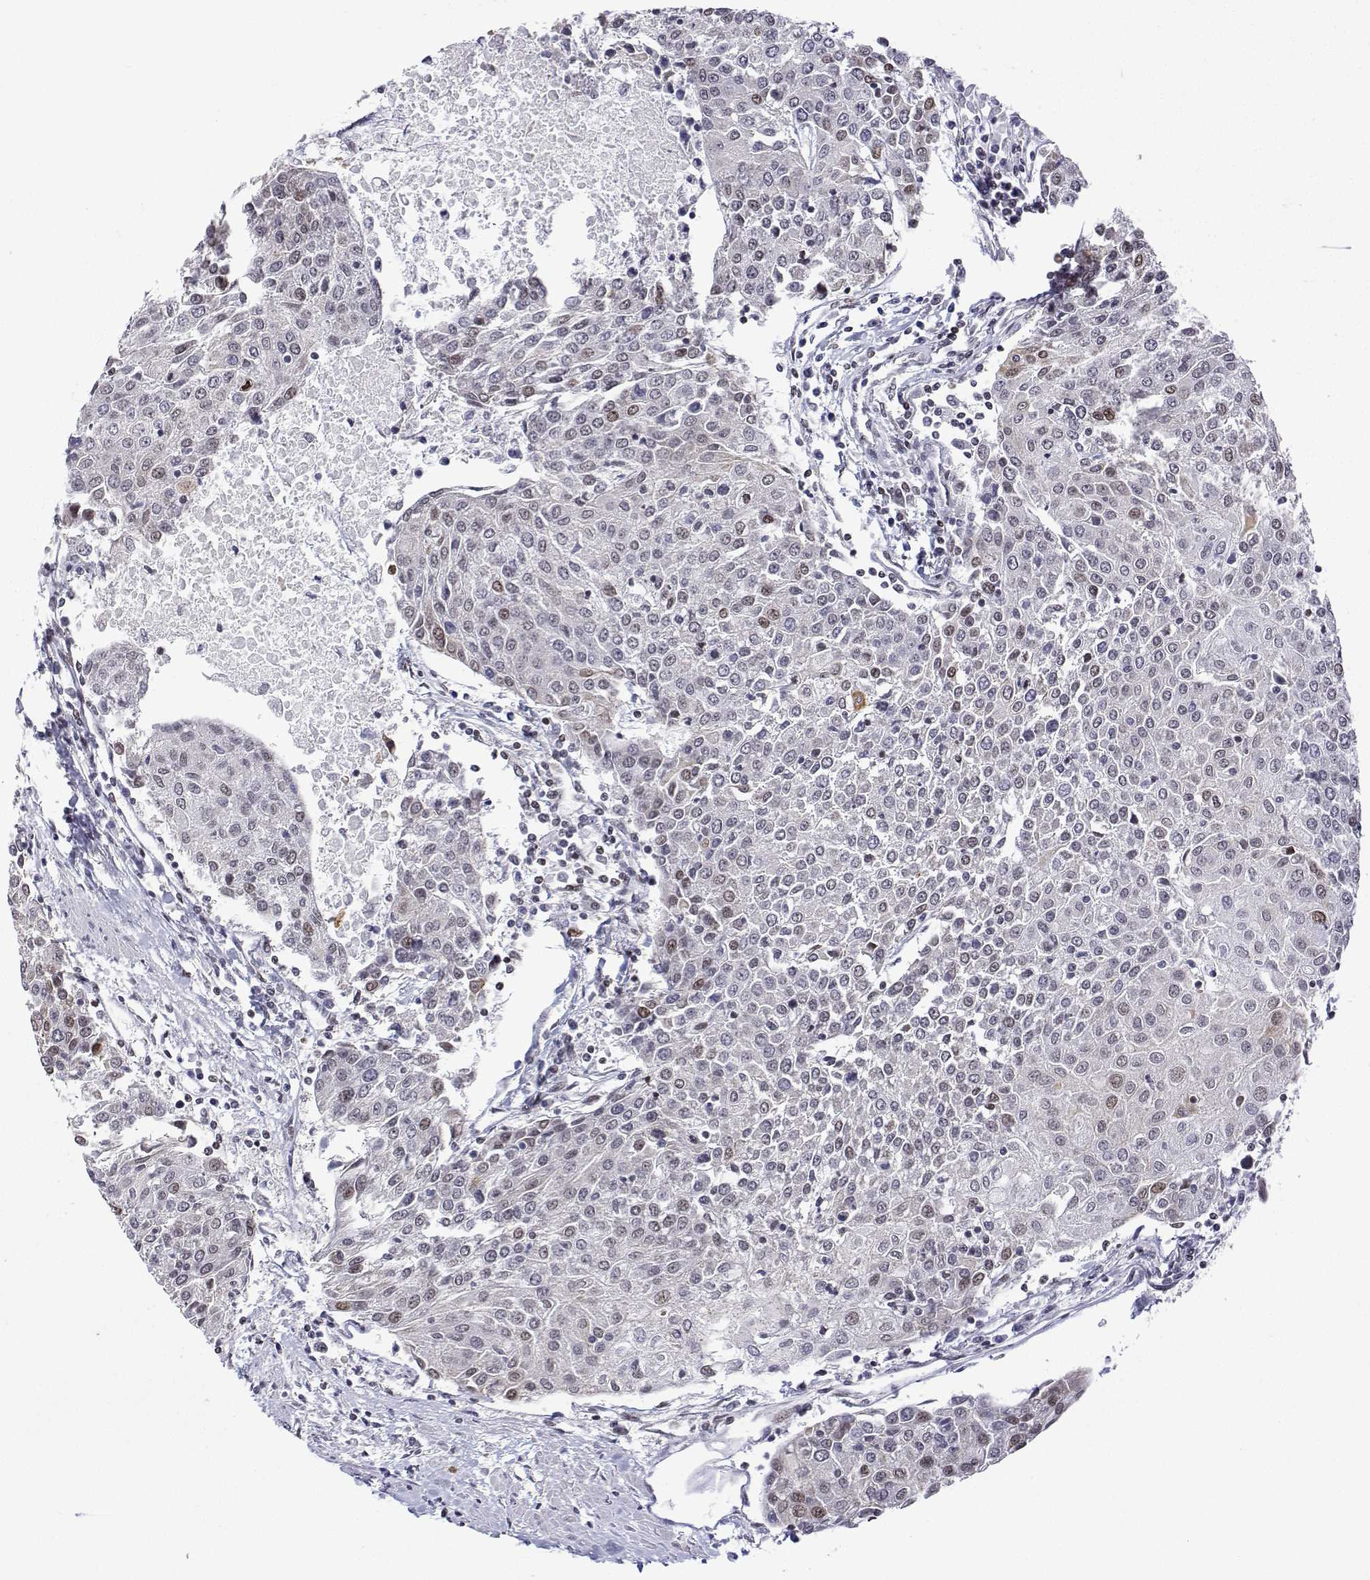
{"staining": {"intensity": "moderate", "quantity": "<25%", "location": "nuclear"}, "tissue": "urothelial cancer", "cell_type": "Tumor cells", "image_type": "cancer", "snomed": [{"axis": "morphology", "description": "Urothelial carcinoma, High grade"}, {"axis": "topography", "description": "Urinary bladder"}], "caption": "Protein staining exhibits moderate nuclear expression in about <25% of tumor cells in urothelial carcinoma (high-grade).", "gene": "XPC", "patient": {"sex": "female", "age": 85}}